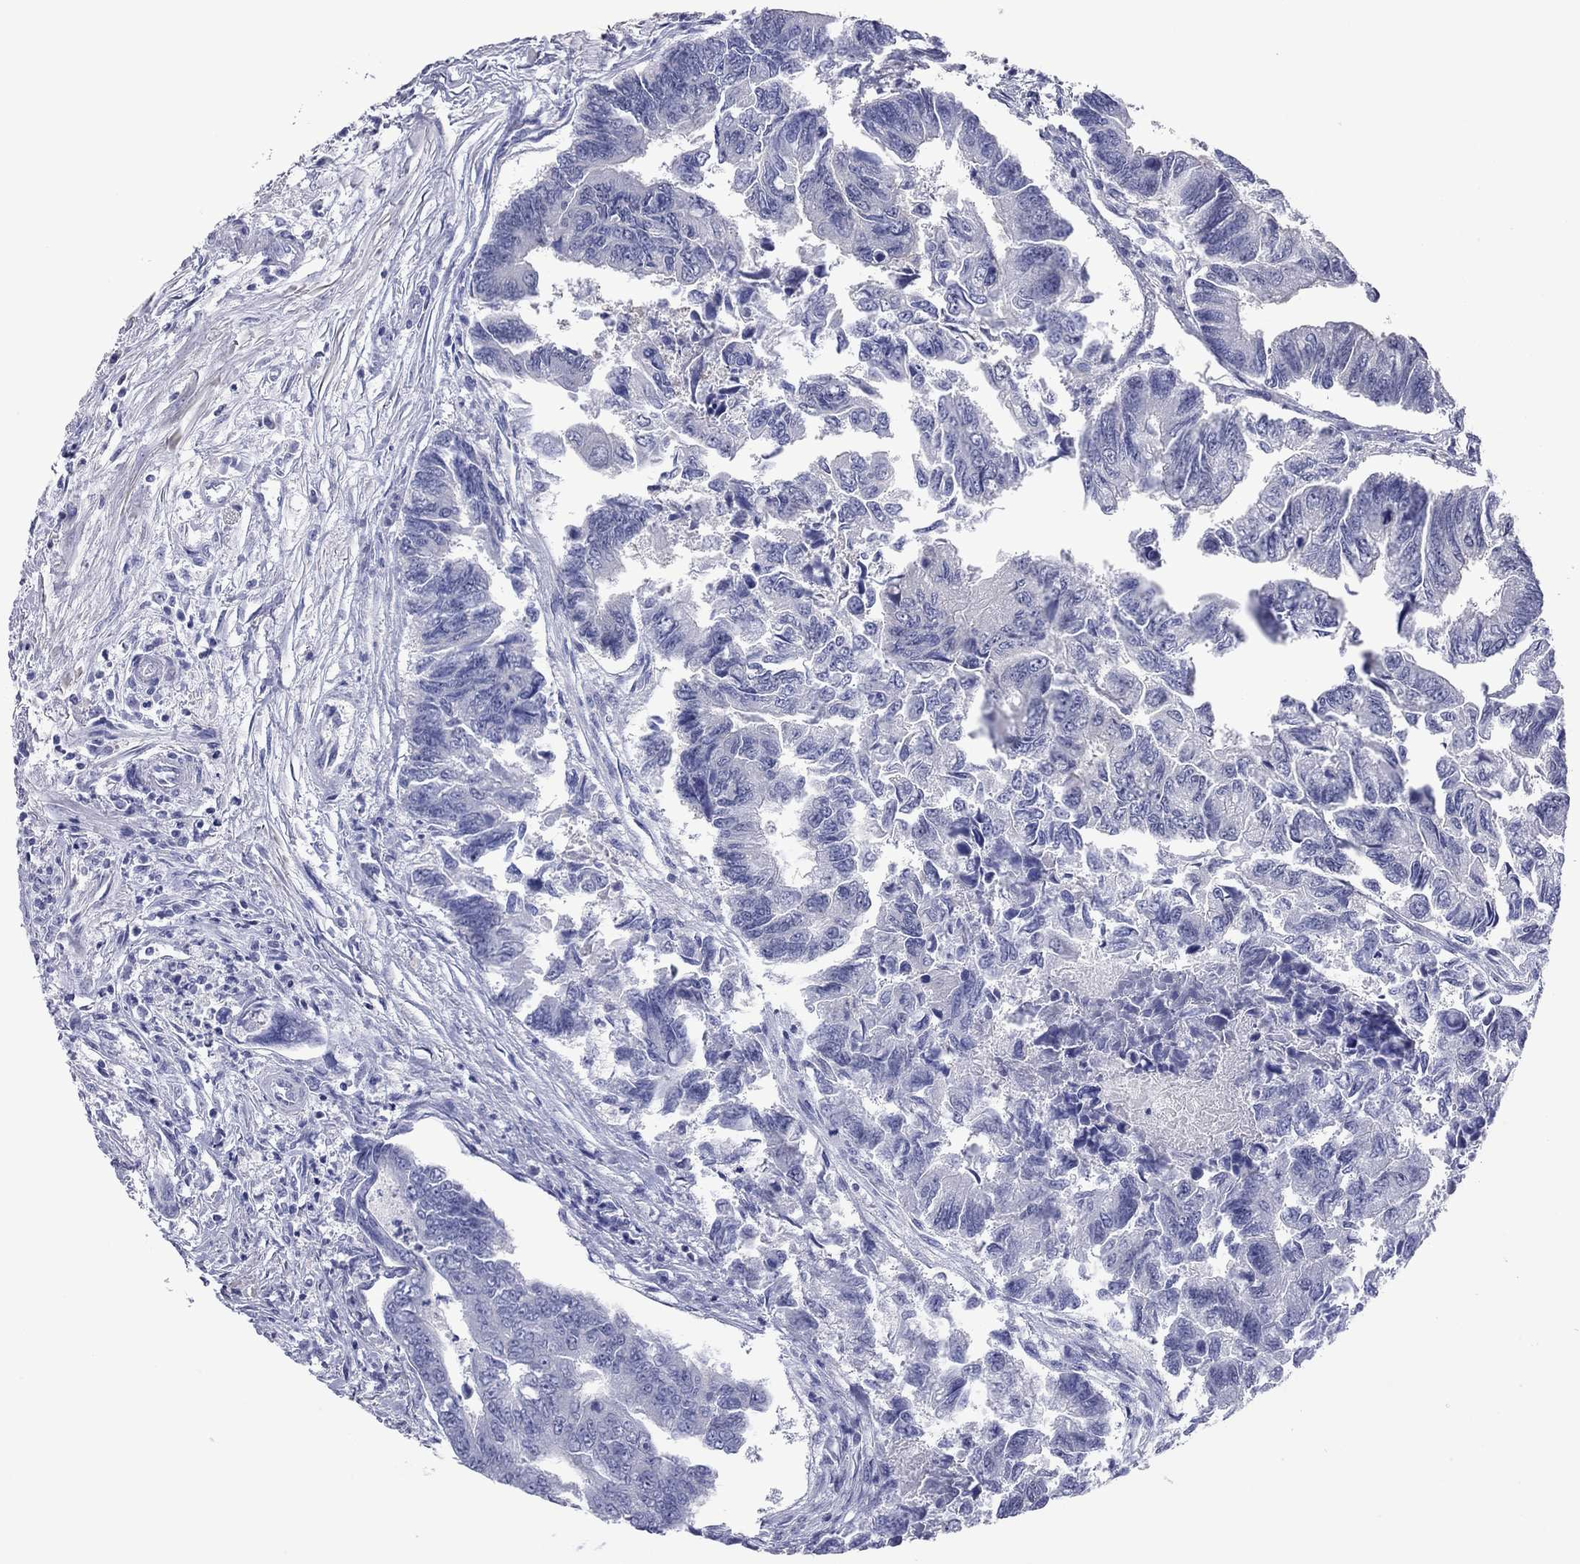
{"staining": {"intensity": "negative", "quantity": "none", "location": "none"}, "tissue": "colorectal cancer", "cell_type": "Tumor cells", "image_type": "cancer", "snomed": [{"axis": "morphology", "description": "Adenocarcinoma, NOS"}, {"axis": "topography", "description": "Colon"}], "caption": "The micrograph displays no staining of tumor cells in colorectal adenocarcinoma.", "gene": "ACTL7B", "patient": {"sex": "female", "age": 65}}